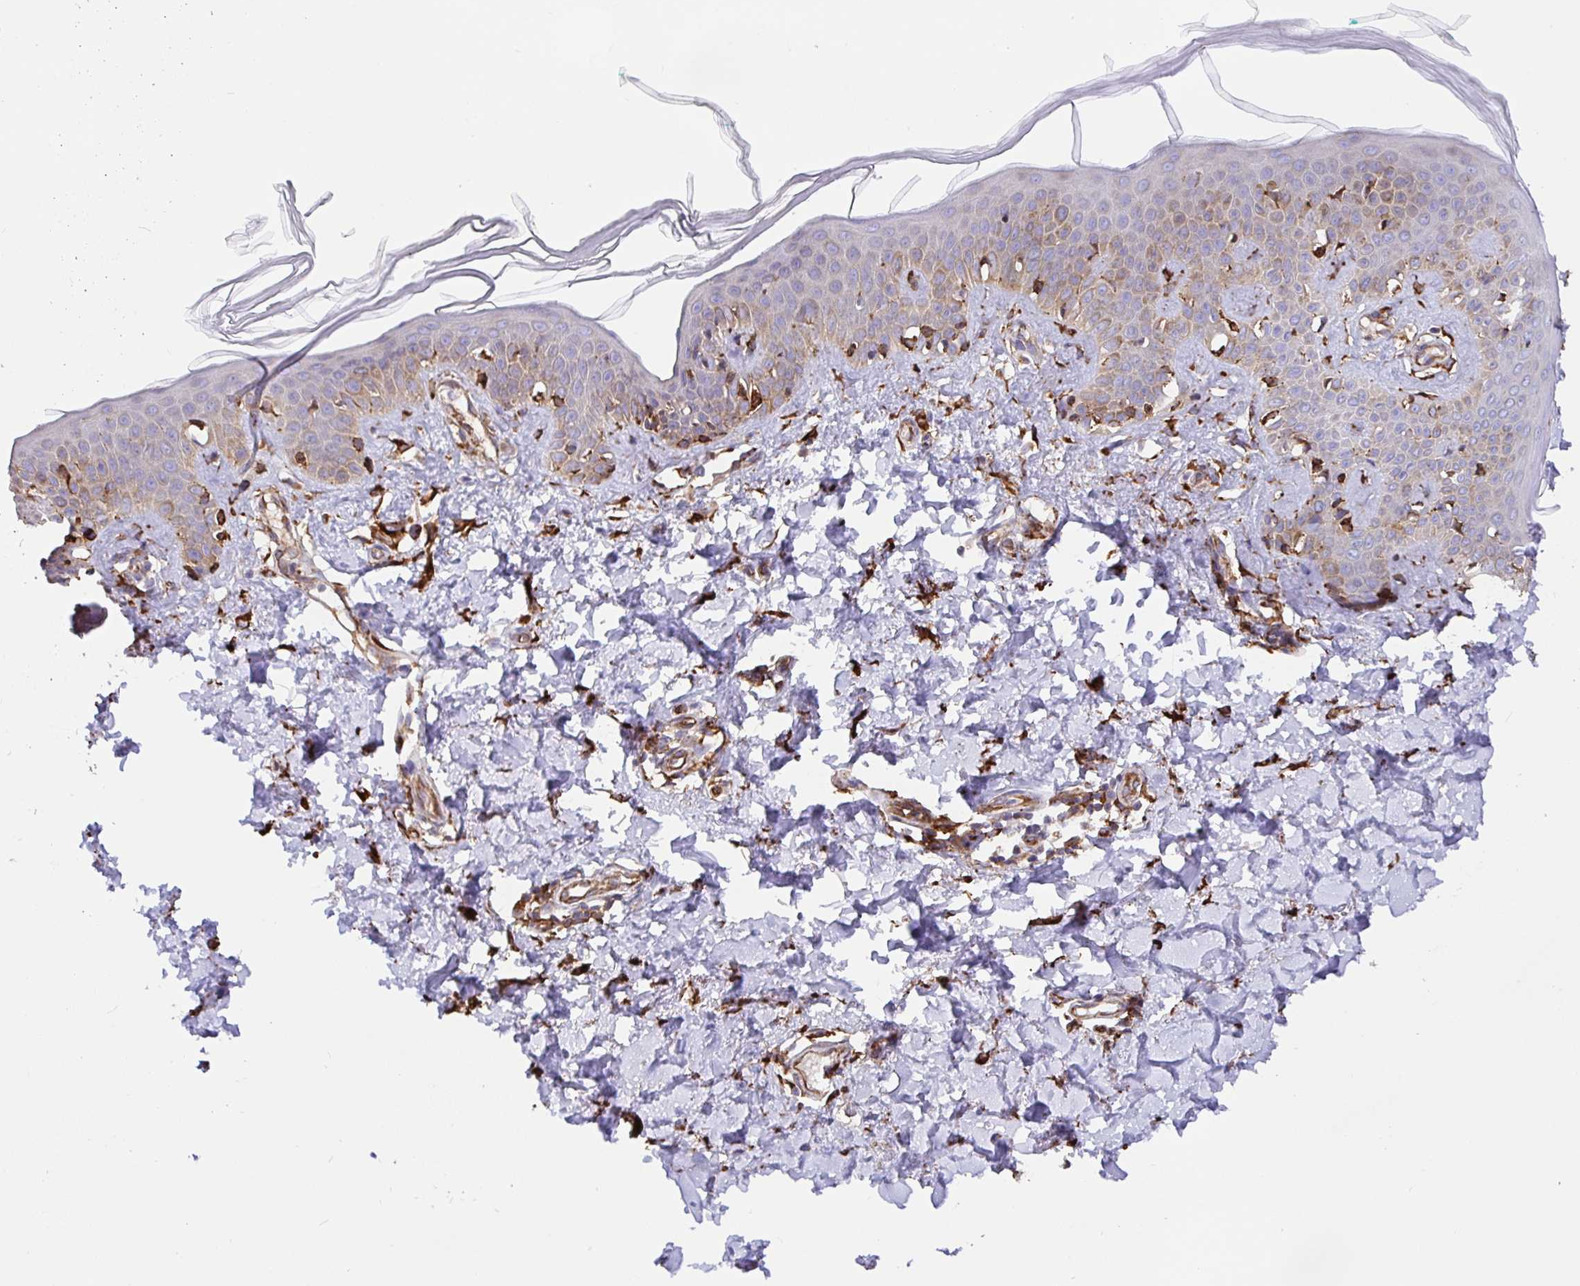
{"staining": {"intensity": "strong", "quantity": ">75%", "location": "cytoplasmic/membranous"}, "tissue": "skin", "cell_type": "Fibroblasts", "image_type": "normal", "snomed": [{"axis": "morphology", "description": "Normal tissue, NOS"}, {"axis": "topography", "description": "Skin"}, {"axis": "topography", "description": "Peripheral nerve tissue"}], "caption": "DAB immunohistochemical staining of unremarkable human skin displays strong cytoplasmic/membranous protein expression in about >75% of fibroblasts.", "gene": "MAOA", "patient": {"sex": "female", "age": 45}}